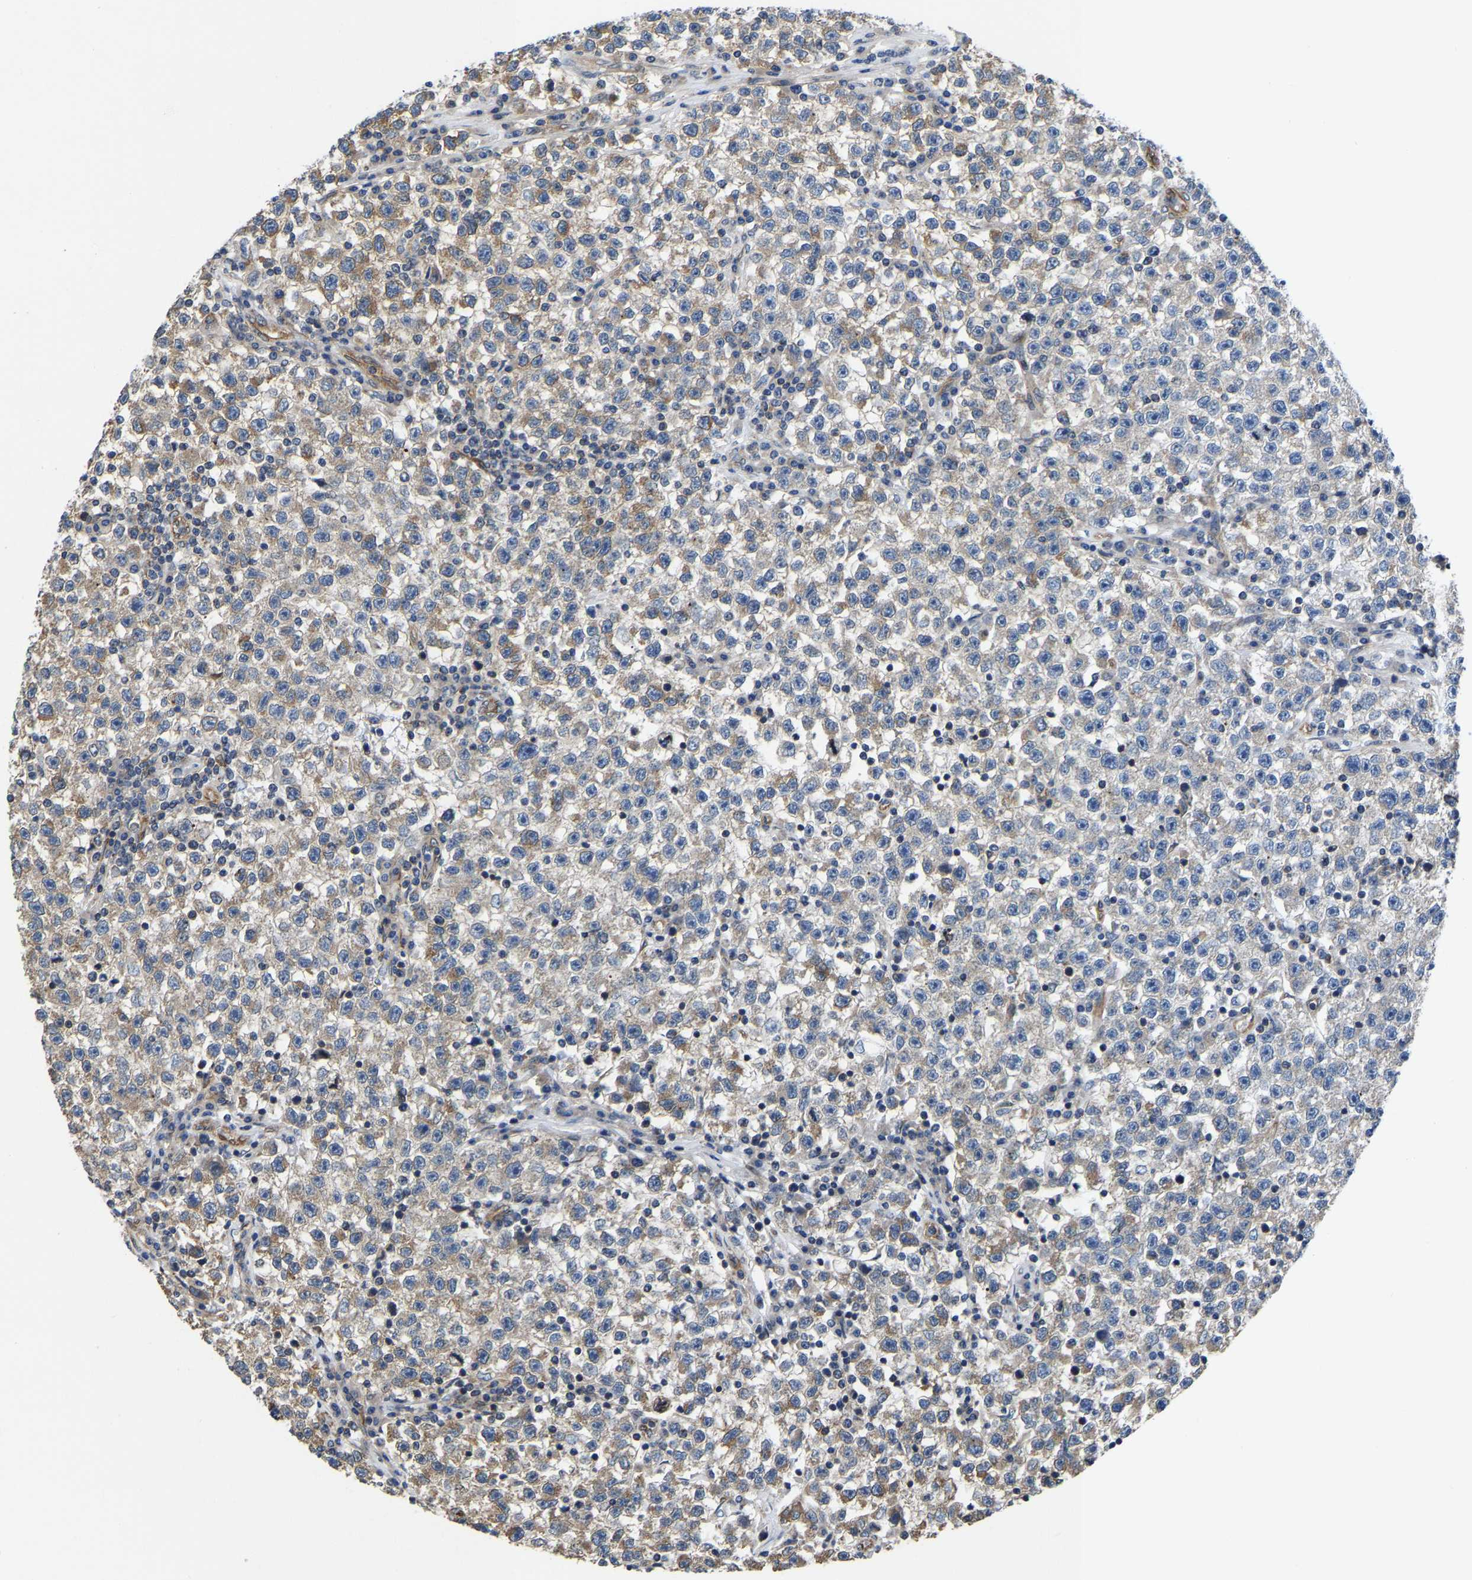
{"staining": {"intensity": "moderate", "quantity": "25%-75%", "location": "cytoplasmic/membranous"}, "tissue": "testis cancer", "cell_type": "Tumor cells", "image_type": "cancer", "snomed": [{"axis": "morphology", "description": "Seminoma, NOS"}, {"axis": "topography", "description": "Testis"}], "caption": "A brown stain highlights moderate cytoplasmic/membranous expression of a protein in human testis cancer tumor cells.", "gene": "ARL6IP5", "patient": {"sex": "male", "age": 22}}